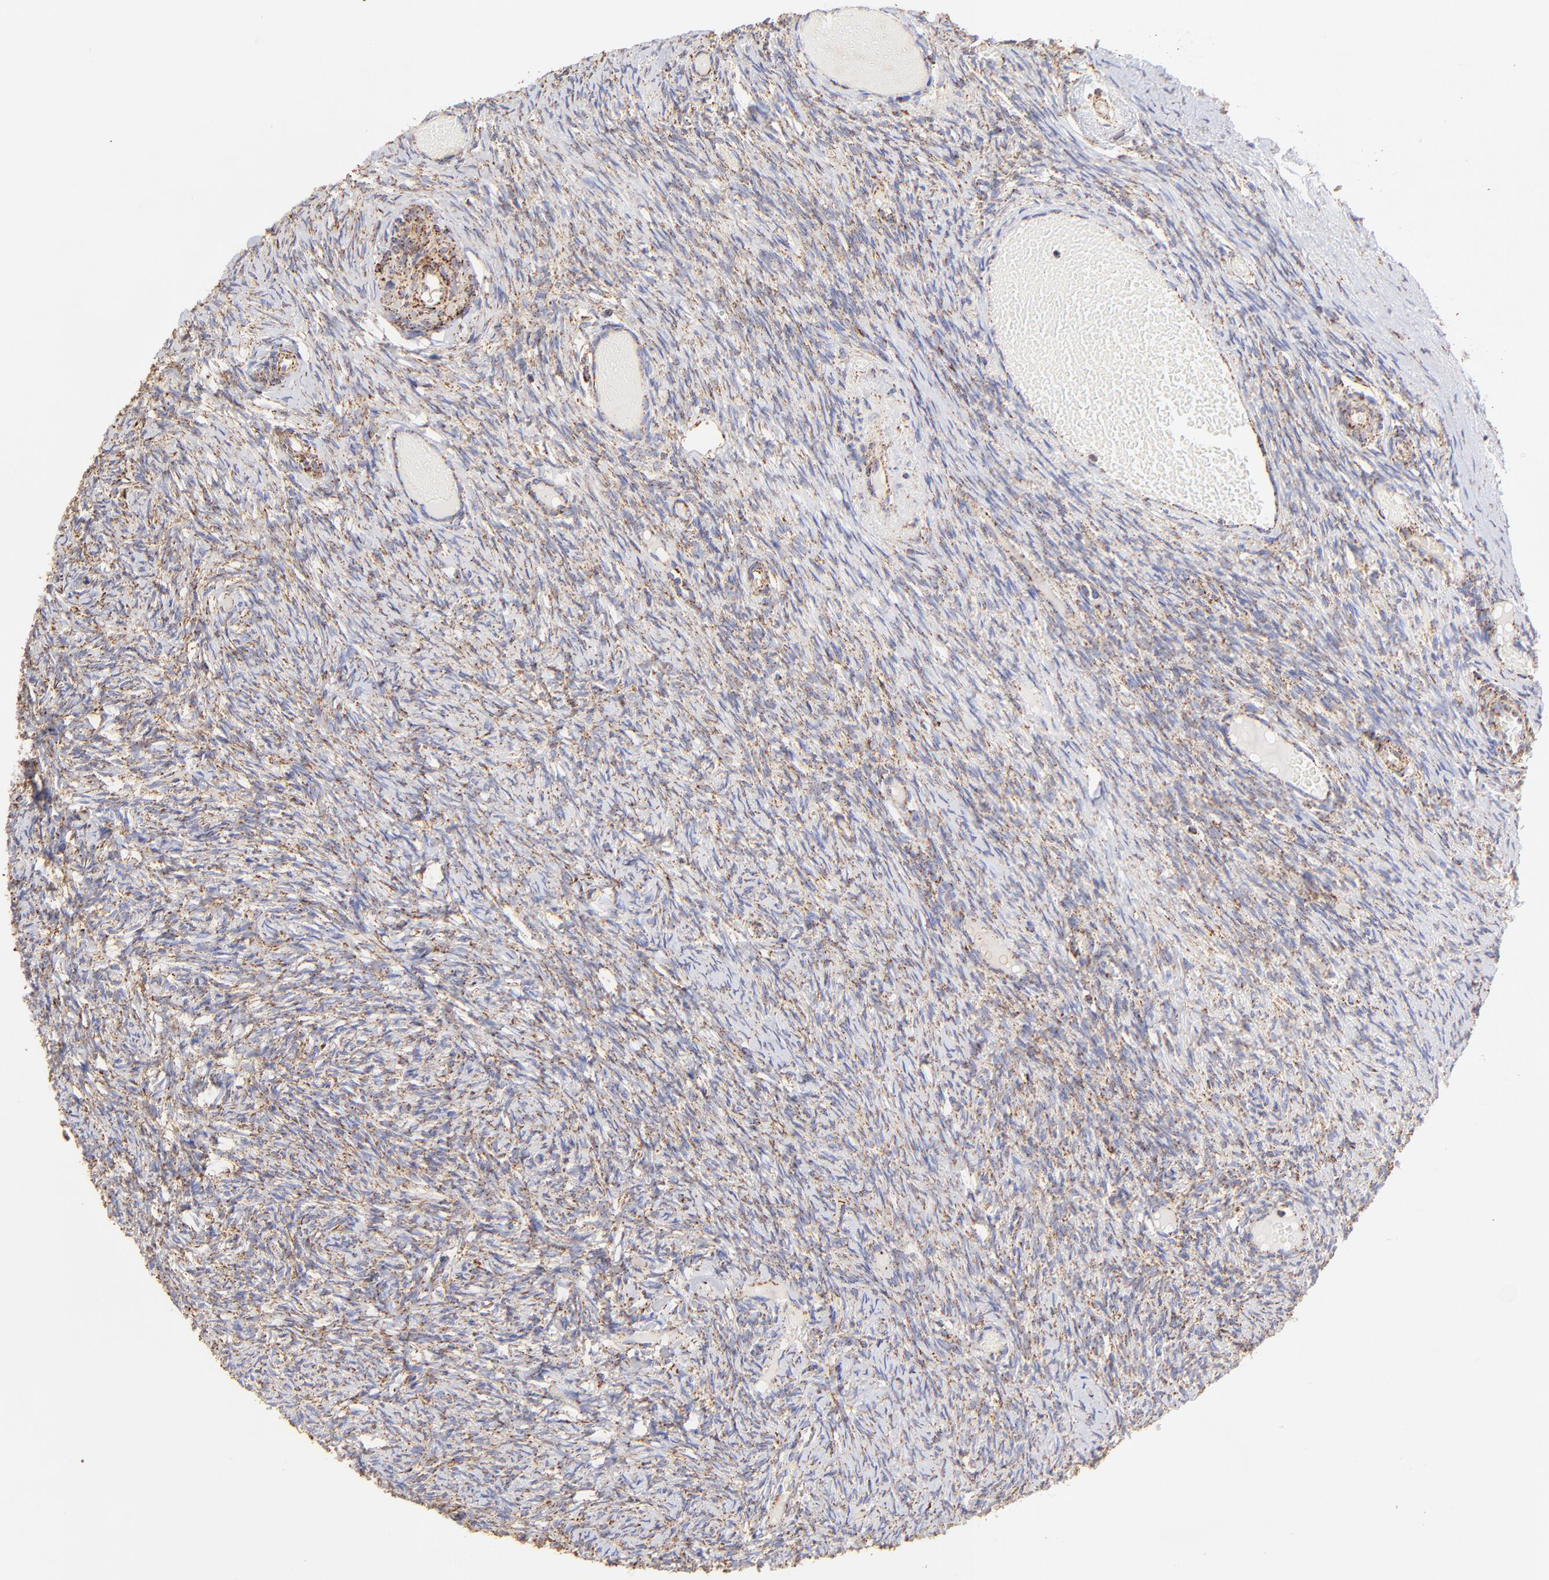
{"staining": {"intensity": "moderate", "quantity": "<25%", "location": "cytoplasmic/membranous"}, "tissue": "ovary", "cell_type": "Ovarian stroma cells", "image_type": "normal", "snomed": [{"axis": "morphology", "description": "Normal tissue, NOS"}, {"axis": "topography", "description": "Ovary"}], "caption": "Moderate cytoplasmic/membranous positivity for a protein is identified in approximately <25% of ovarian stroma cells of normal ovary using IHC.", "gene": "ECH1", "patient": {"sex": "female", "age": 60}}